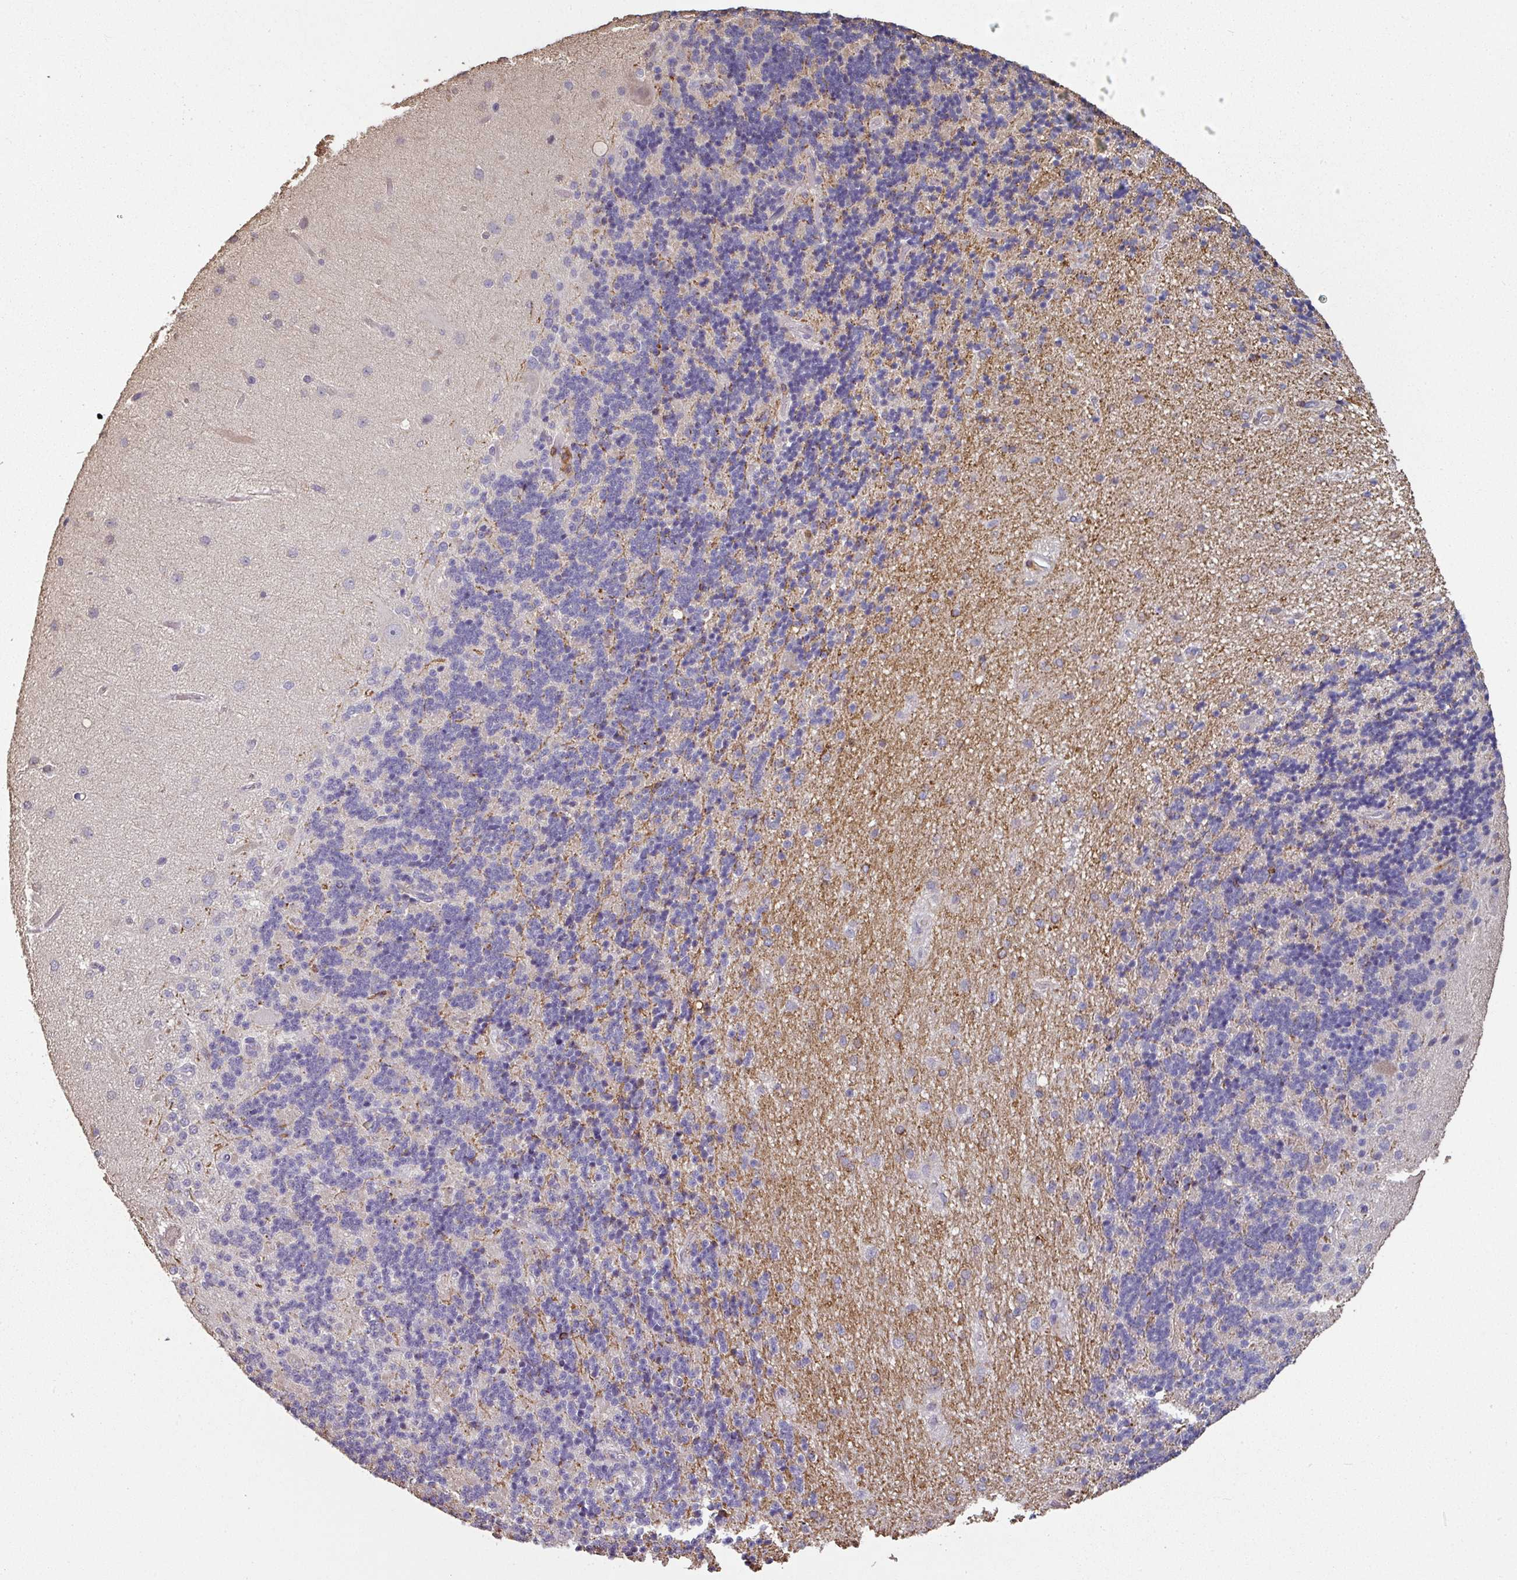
{"staining": {"intensity": "moderate", "quantity": "<25%", "location": "cytoplasmic/membranous"}, "tissue": "cerebellum", "cell_type": "Cells in granular layer", "image_type": "normal", "snomed": [{"axis": "morphology", "description": "Normal tissue, NOS"}, {"axis": "topography", "description": "Cerebellum"}], "caption": "A brown stain labels moderate cytoplasmic/membranous positivity of a protein in cells in granular layer of normal human cerebellum. The protein is stained brown, and the nuclei are stained in blue (DAB IHC with brightfield microscopy, high magnification).", "gene": "OLFML2B", "patient": {"sex": "female", "age": 29}}